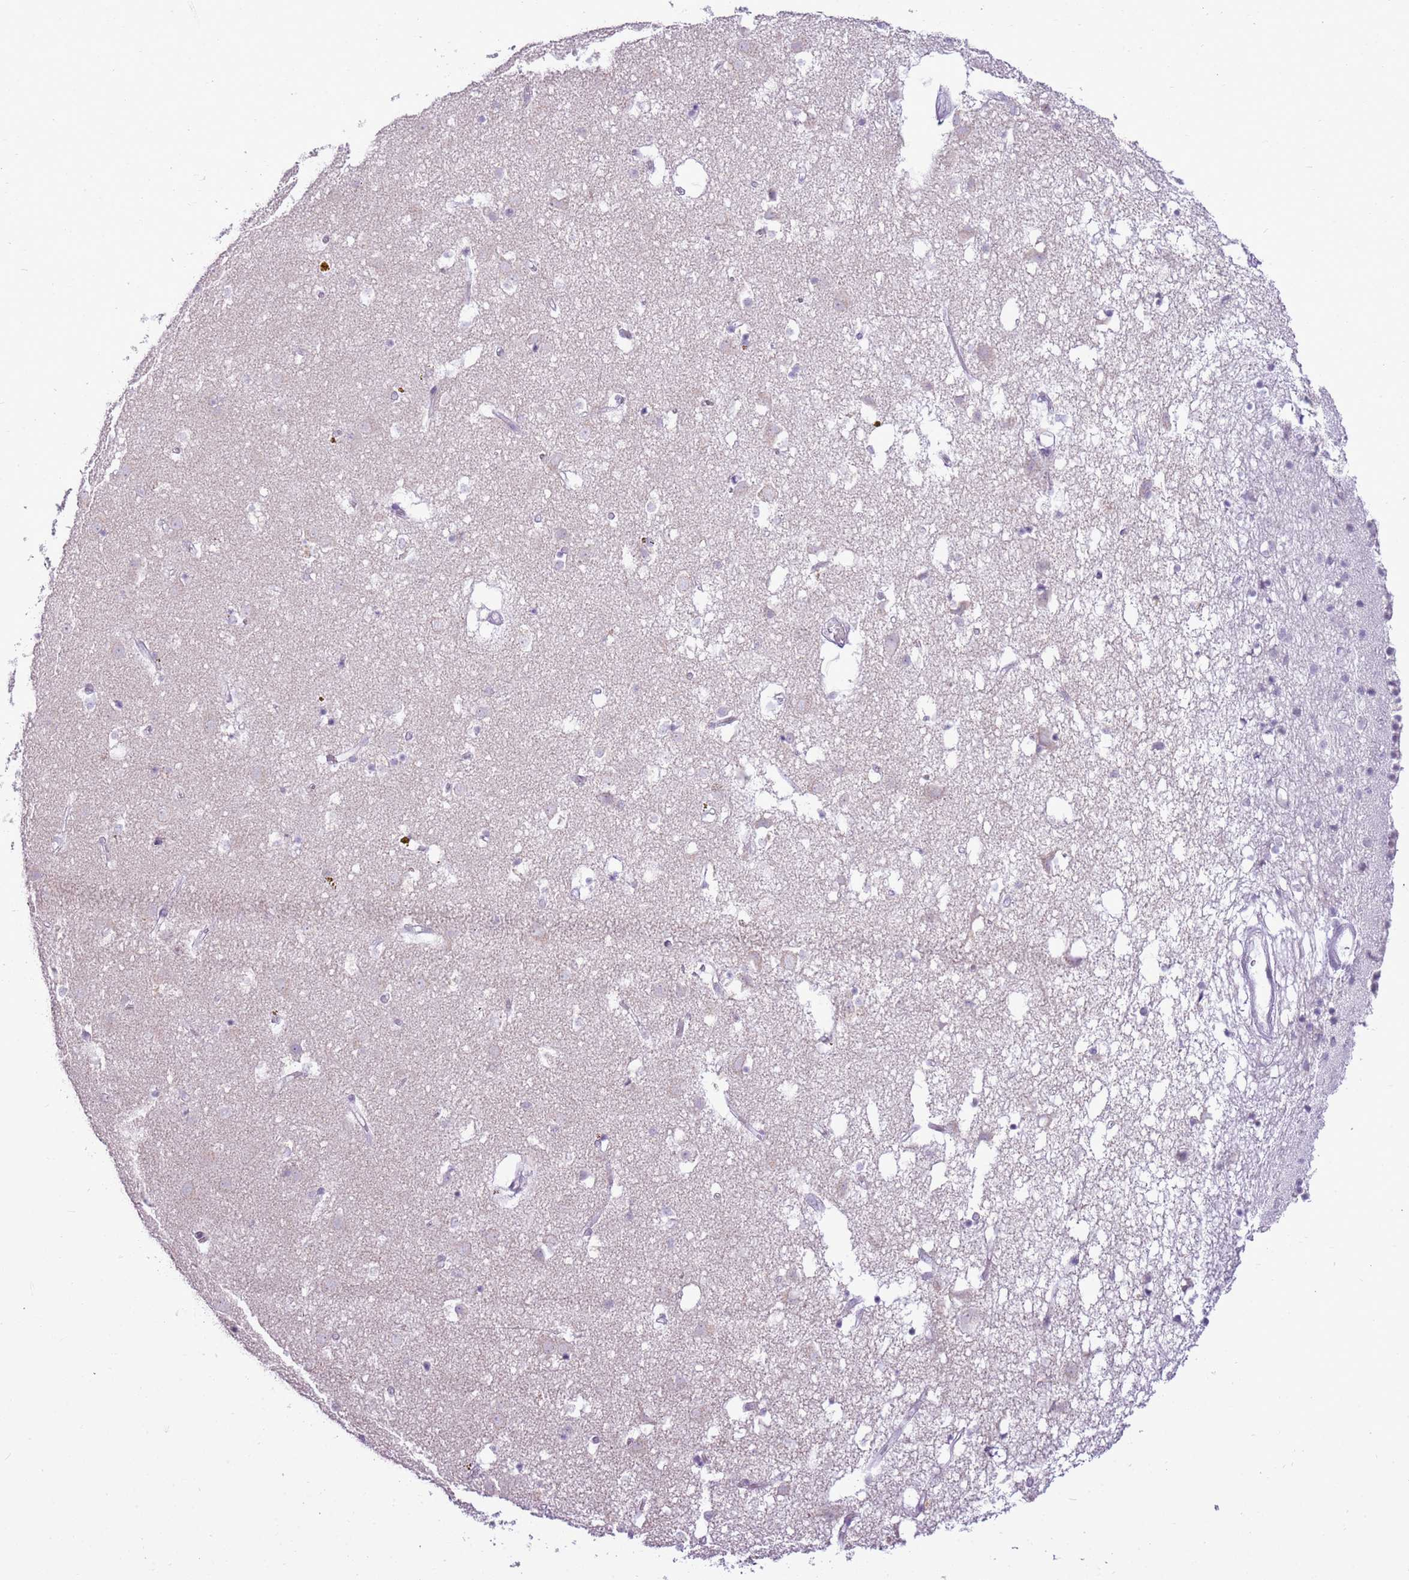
{"staining": {"intensity": "negative", "quantity": "none", "location": "none"}, "tissue": "caudate", "cell_type": "Glial cells", "image_type": "normal", "snomed": [{"axis": "morphology", "description": "Normal tissue, NOS"}, {"axis": "topography", "description": "Lateral ventricle wall"}], "caption": "This is a micrograph of immunohistochemistry staining of benign caudate, which shows no staining in glial cells.", "gene": "RPL3L", "patient": {"sex": "male", "age": 70}}